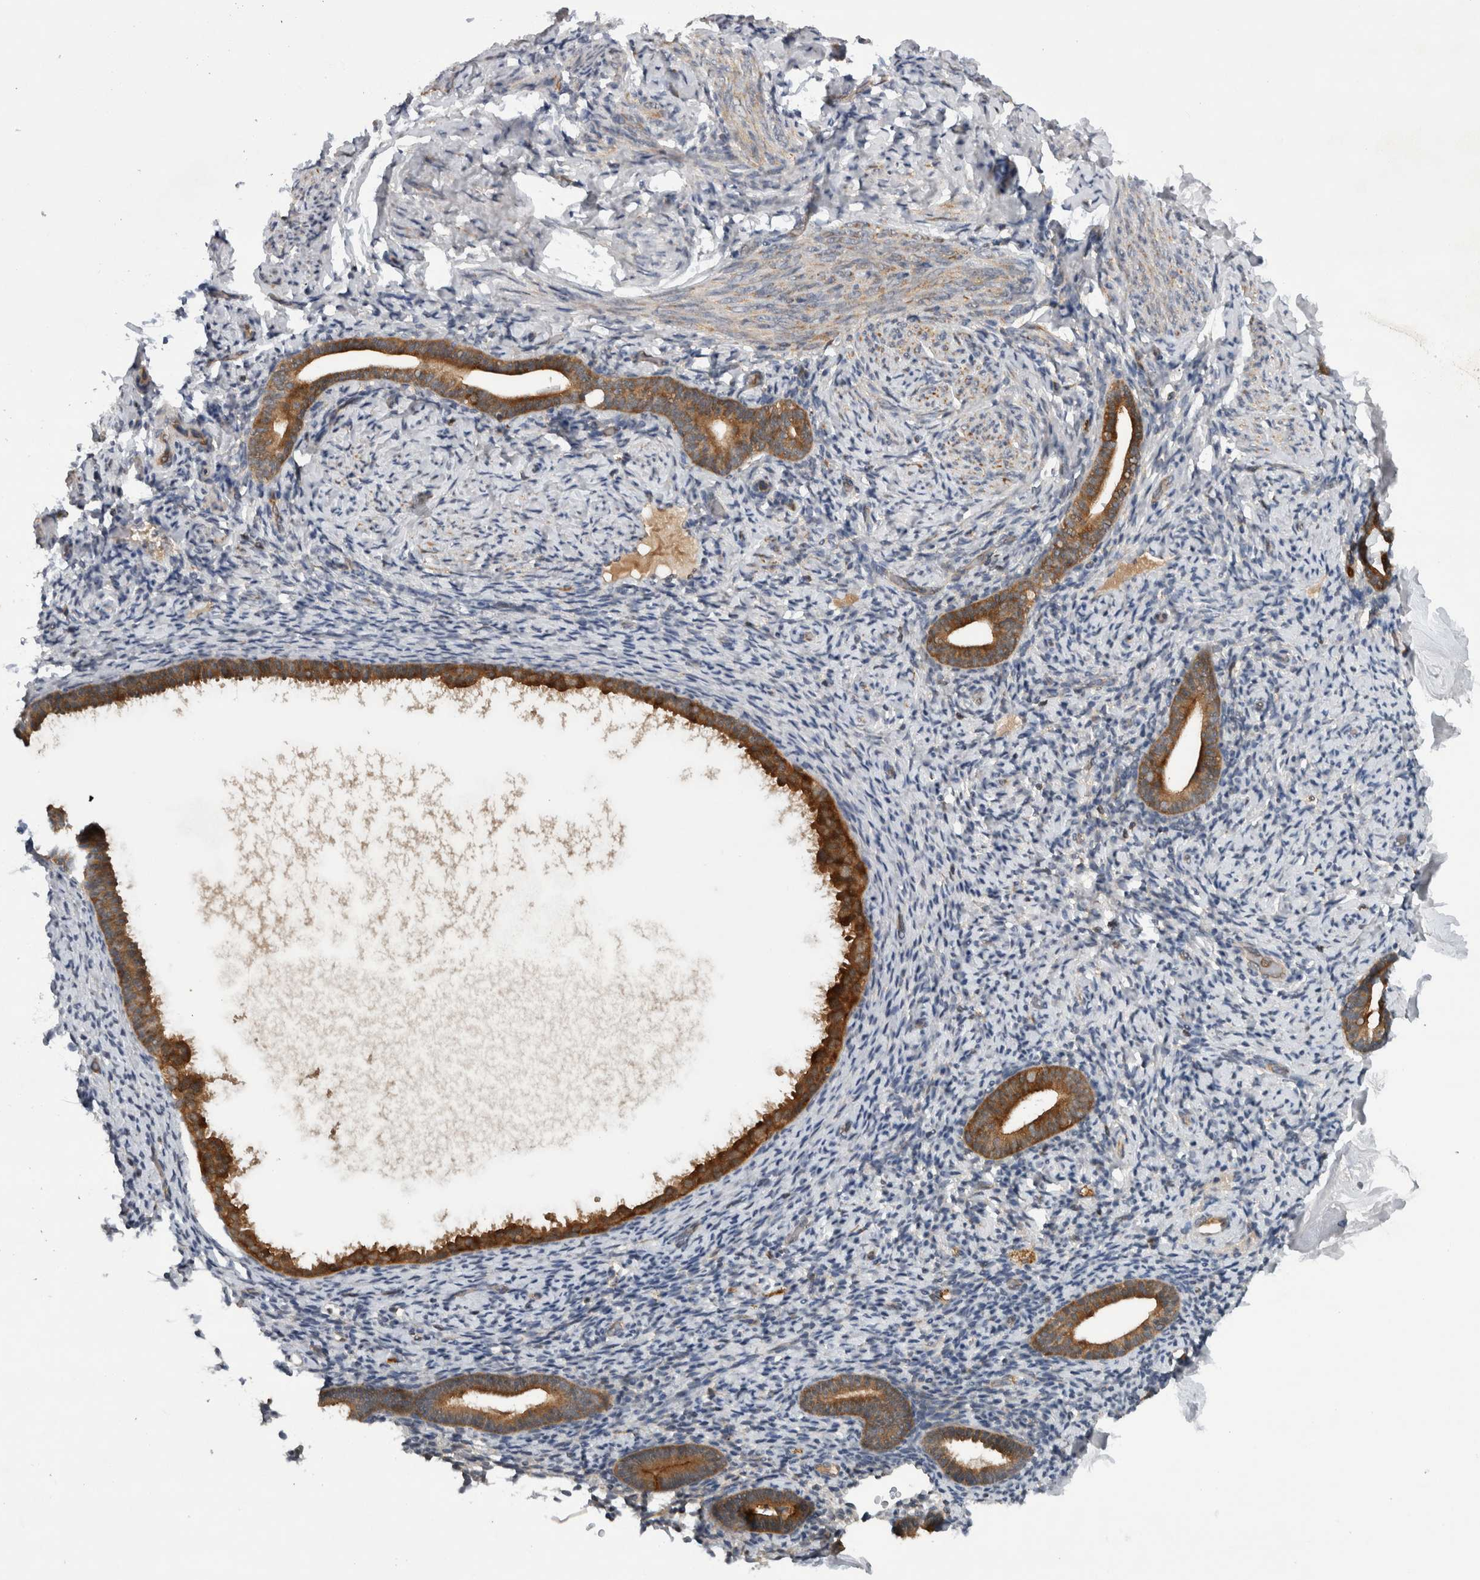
{"staining": {"intensity": "moderate", "quantity": "25%-75%", "location": "cytoplasmic/membranous"}, "tissue": "endometrium", "cell_type": "Cells in endometrial stroma", "image_type": "normal", "snomed": [{"axis": "morphology", "description": "Normal tissue, NOS"}, {"axis": "topography", "description": "Endometrium"}], "caption": "Protein analysis of benign endometrium displays moderate cytoplasmic/membranous expression in approximately 25%-75% of cells in endometrial stroma.", "gene": "PDCD2", "patient": {"sex": "female", "age": 51}}